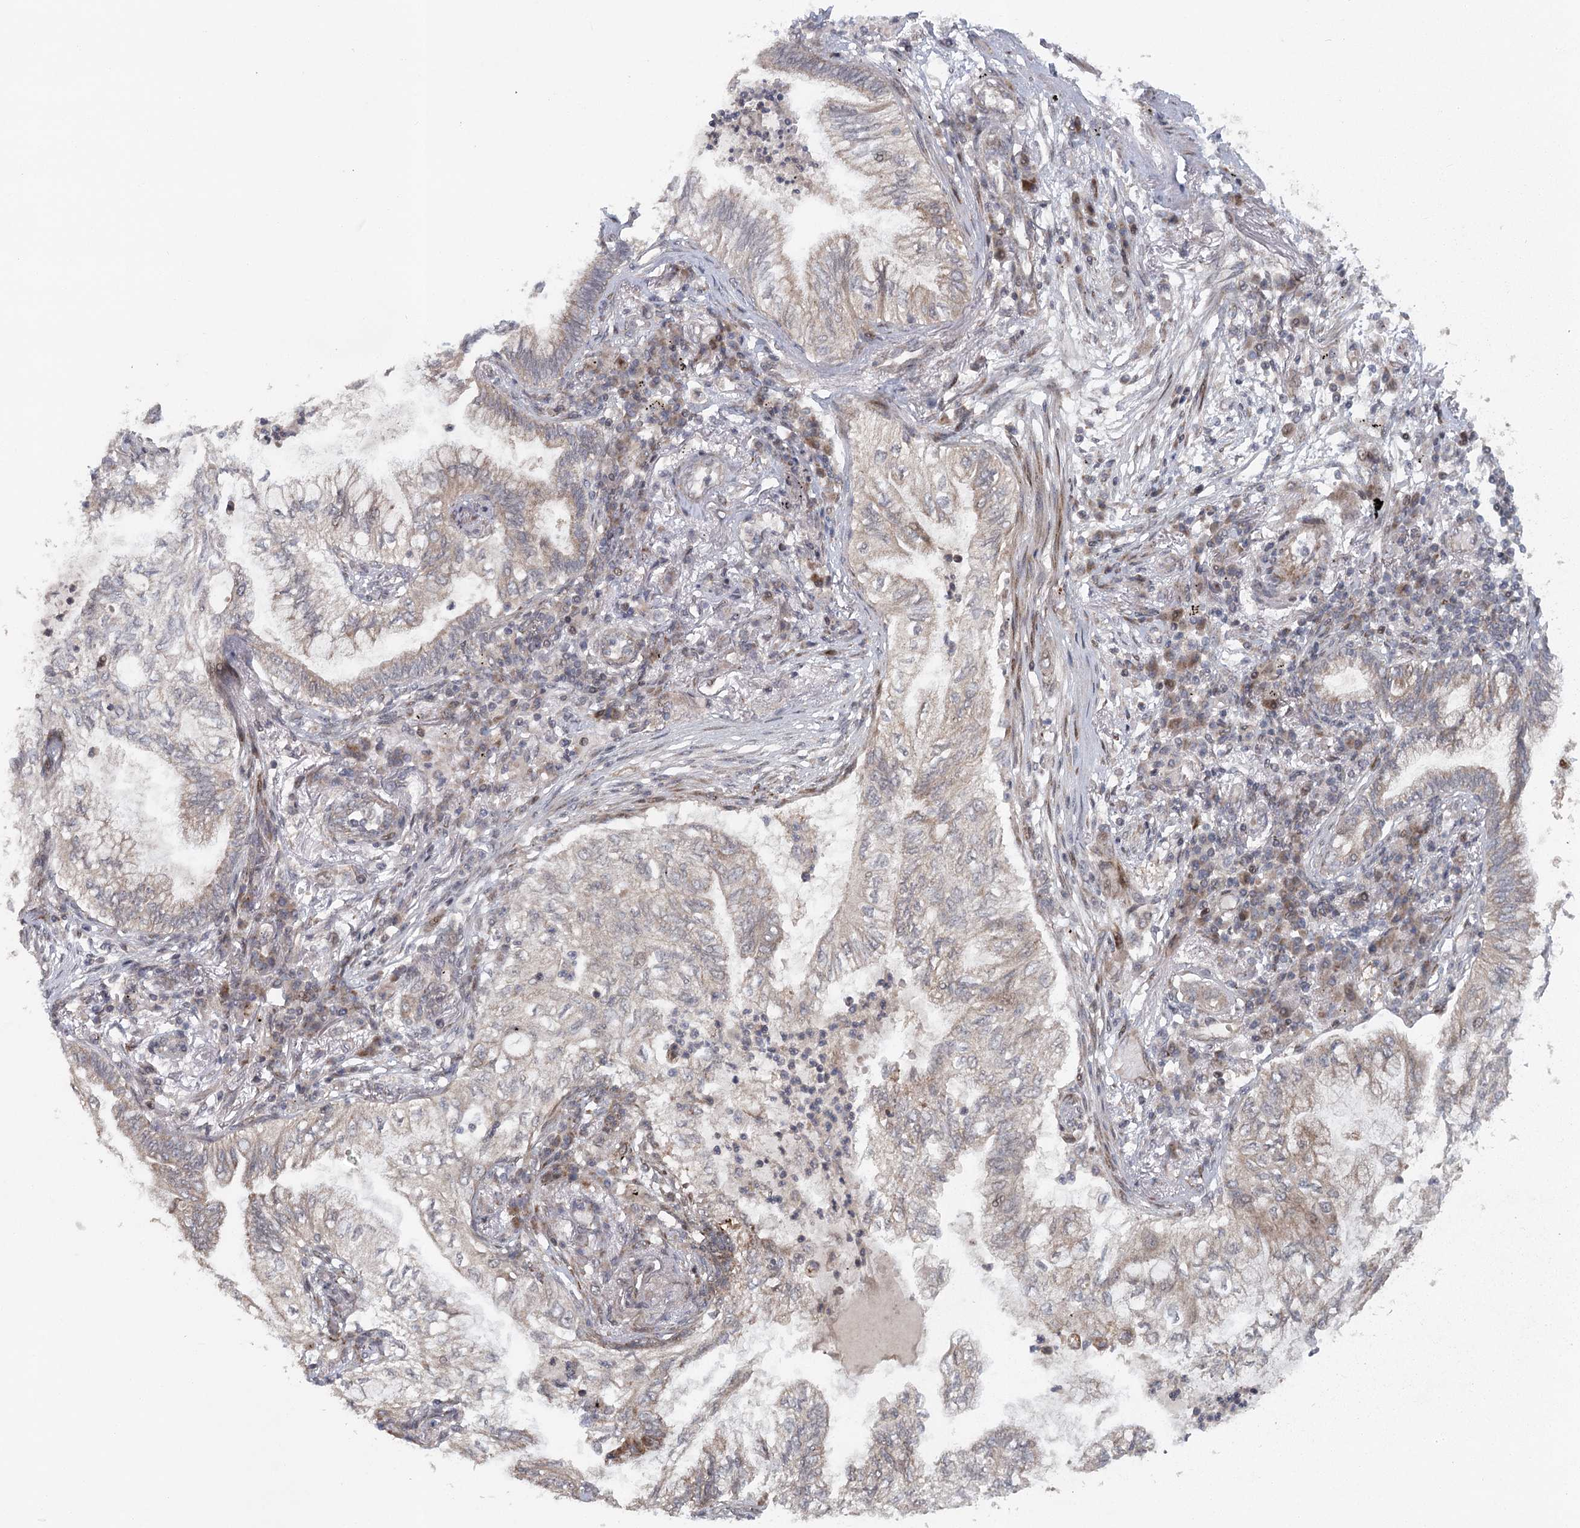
{"staining": {"intensity": "weak", "quantity": "<25%", "location": "cytoplasmic/membranous"}, "tissue": "lung cancer", "cell_type": "Tumor cells", "image_type": "cancer", "snomed": [{"axis": "morphology", "description": "Normal tissue, NOS"}, {"axis": "morphology", "description": "Adenocarcinoma, NOS"}, {"axis": "topography", "description": "Bronchus"}, {"axis": "topography", "description": "Lung"}], "caption": "The immunohistochemistry (IHC) histopathology image has no significant staining in tumor cells of lung cancer tissue.", "gene": "IFT46", "patient": {"sex": "female", "age": 70}}